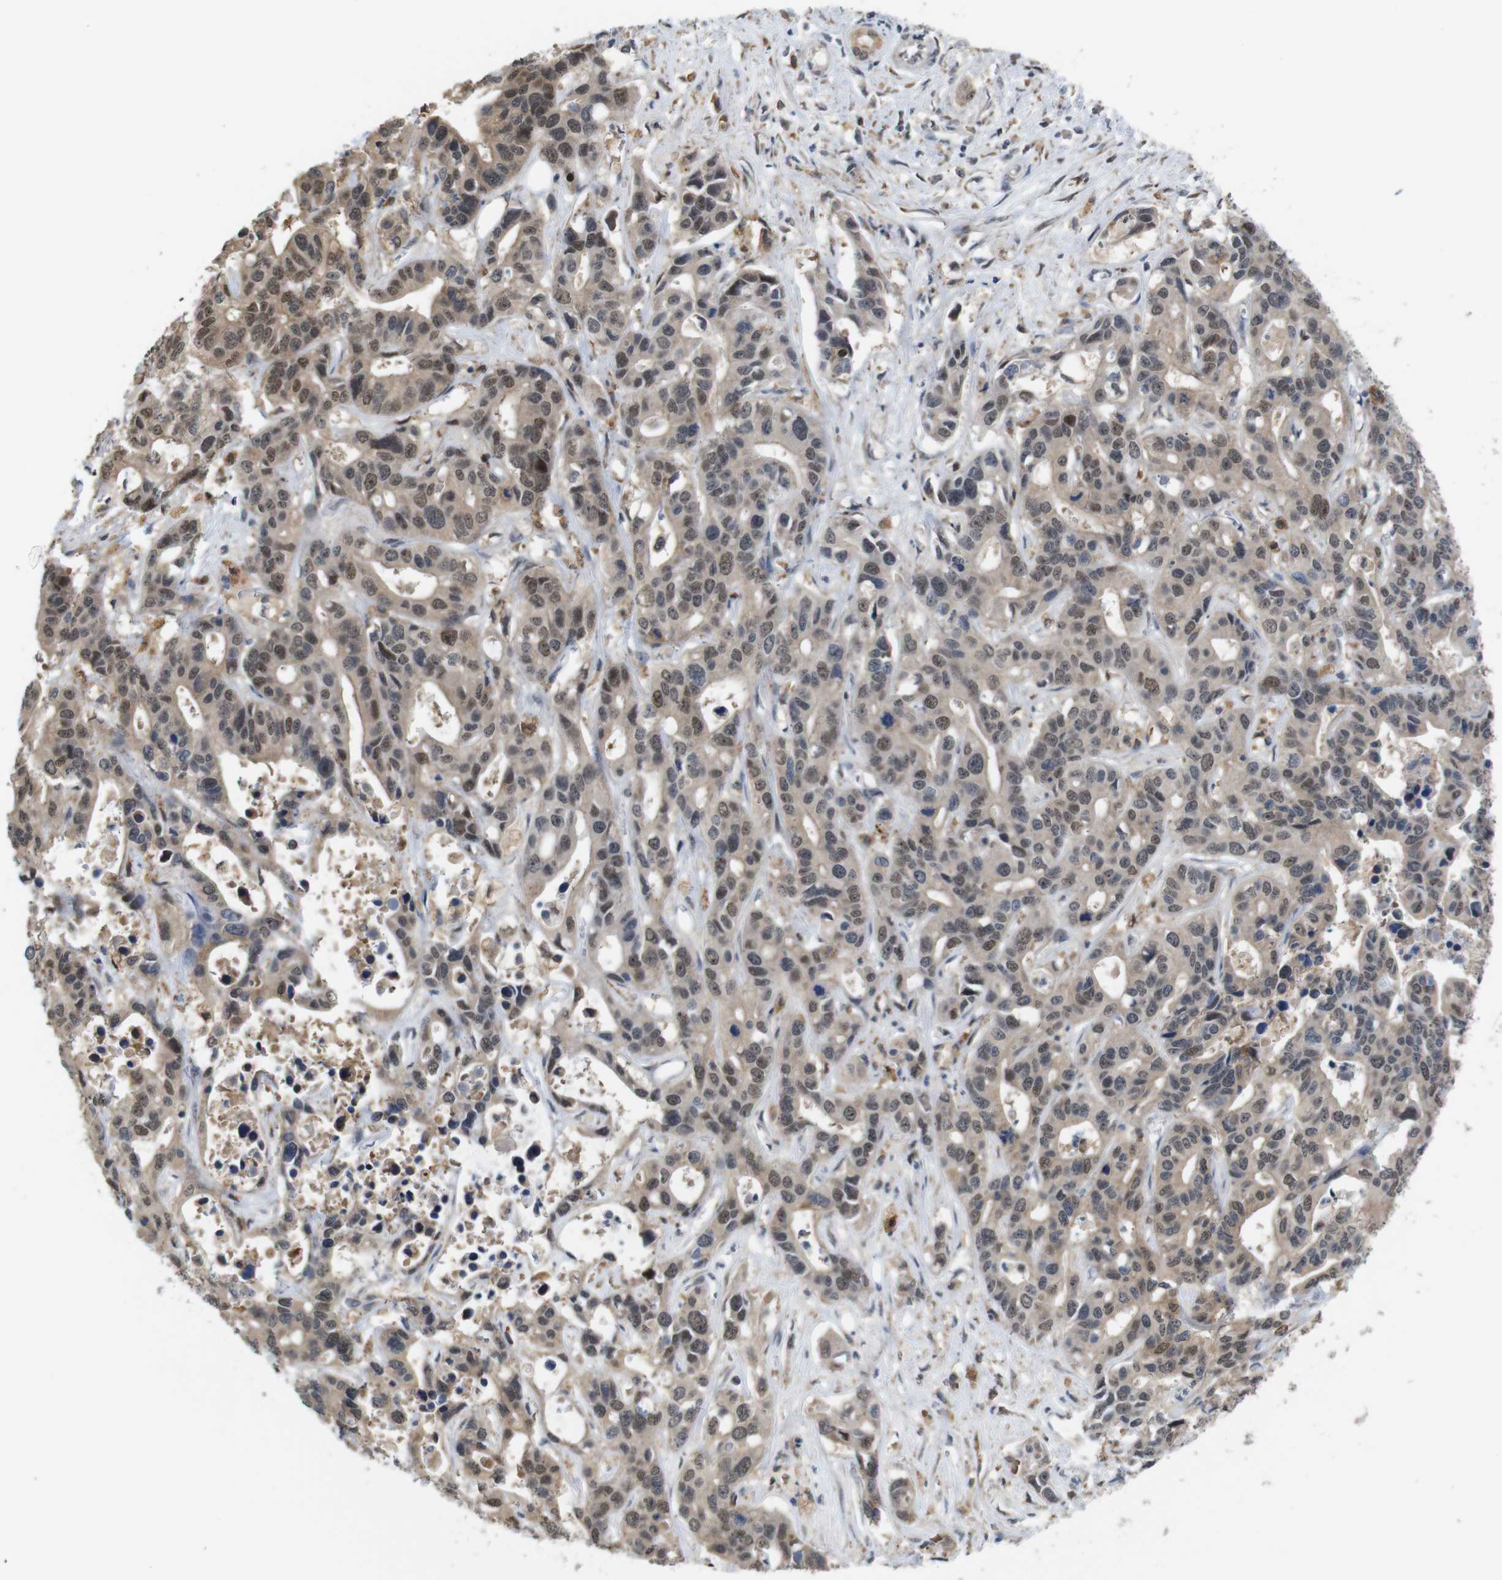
{"staining": {"intensity": "moderate", "quantity": ">75%", "location": "cytoplasmic/membranous,nuclear"}, "tissue": "liver cancer", "cell_type": "Tumor cells", "image_type": "cancer", "snomed": [{"axis": "morphology", "description": "Cholangiocarcinoma"}, {"axis": "topography", "description": "Liver"}], "caption": "Human cholangiocarcinoma (liver) stained for a protein (brown) displays moderate cytoplasmic/membranous and nuclear positive expression in approximately >75% of tumor cells.", "gene": "PNMA8A", "patient": {"sex": "female", "age": 65}}